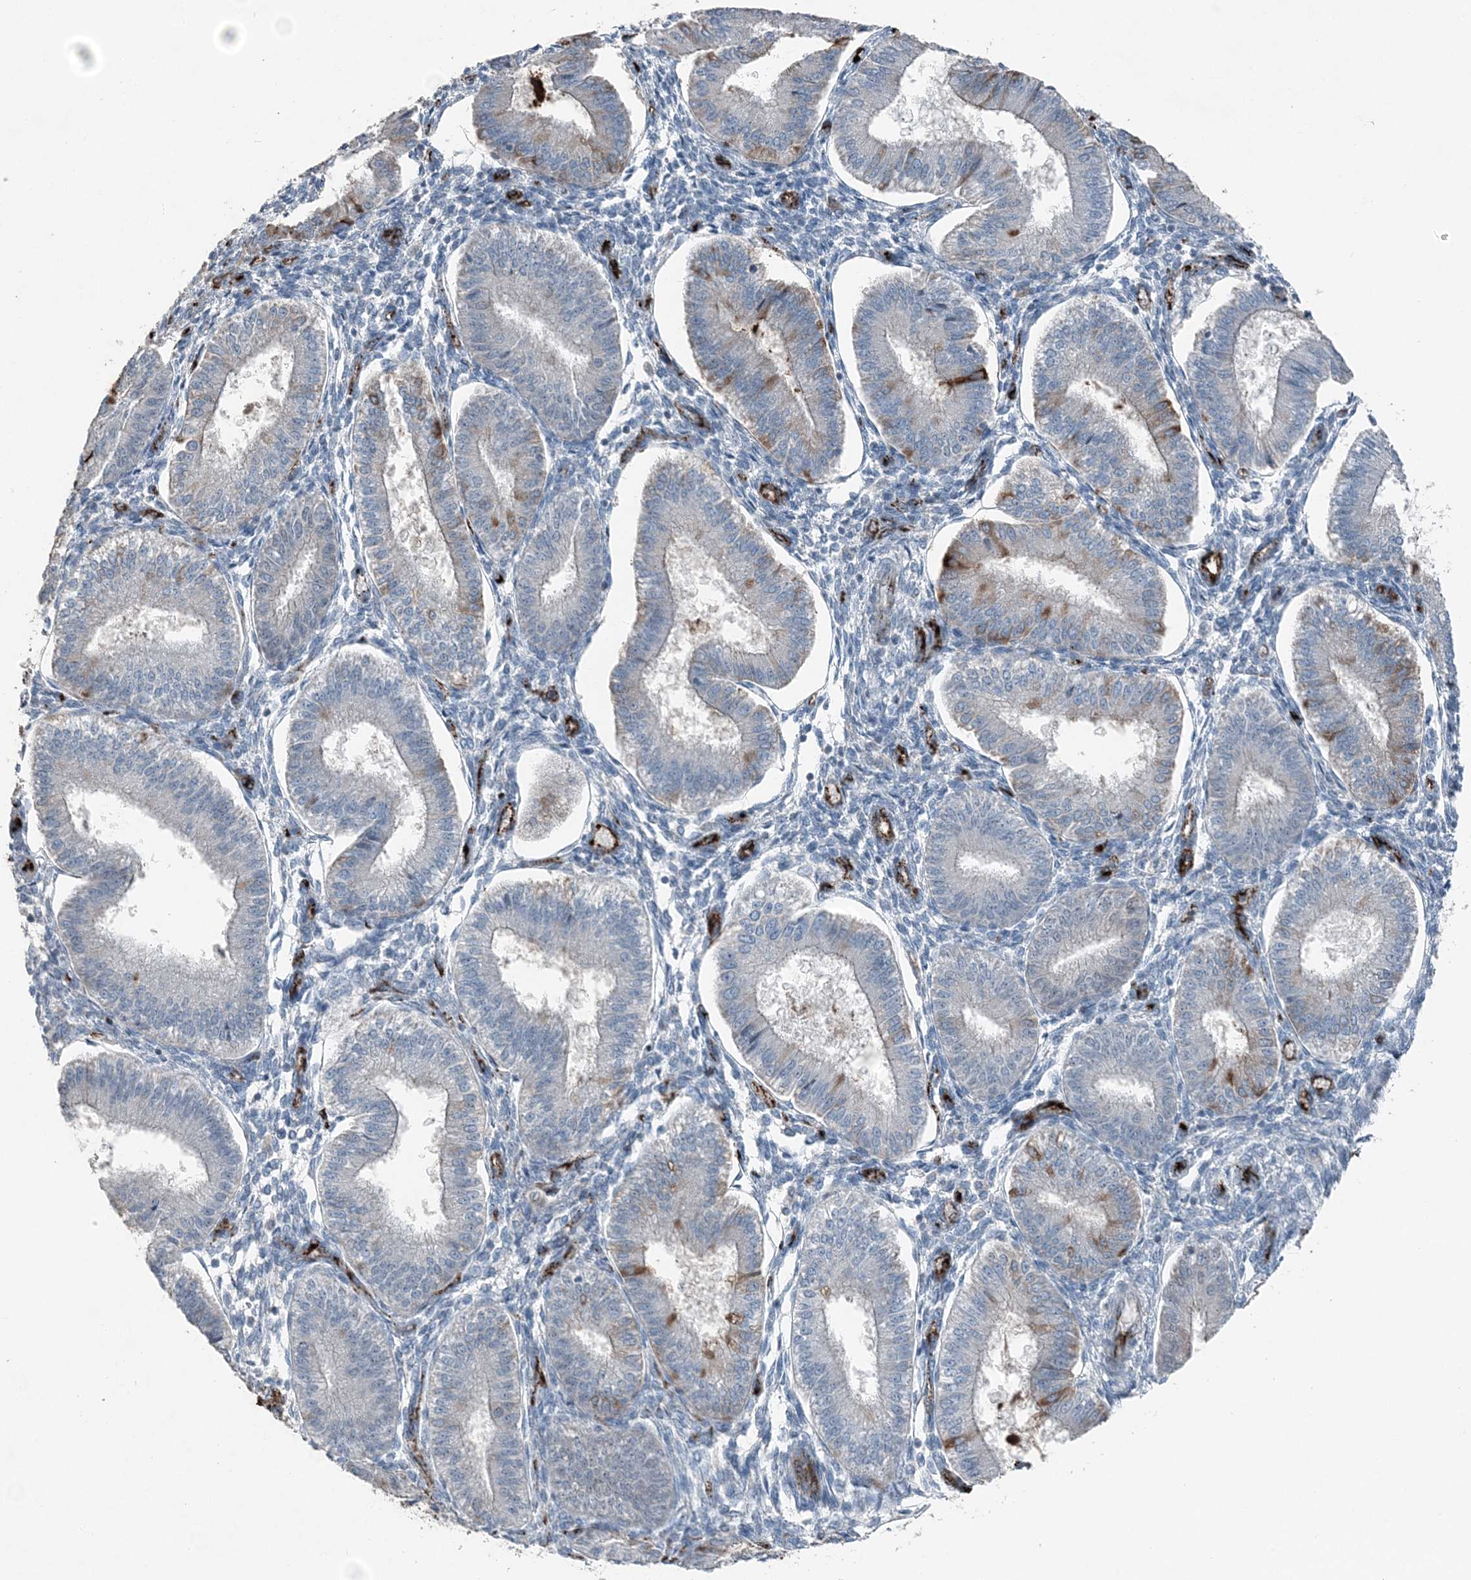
{"staining": {"intensity": "weak", "quantity": "<25%", "location": "cytoplasmic/membranous"}, "tissue": "endometrium", "cell_type": "Cells in endometrial stroma", "image_type": "normal", "snomed": [{"axis": "morphology", "description": "Normal tissue, NOS"}, {"axis": "topography", "description": "Endometrium"}], "caption": "There is no significant staining in cells in endometrial stroma of endometrium.", "gene": "ELOVL7", "patient": {"sex": "female", "age": 39}}